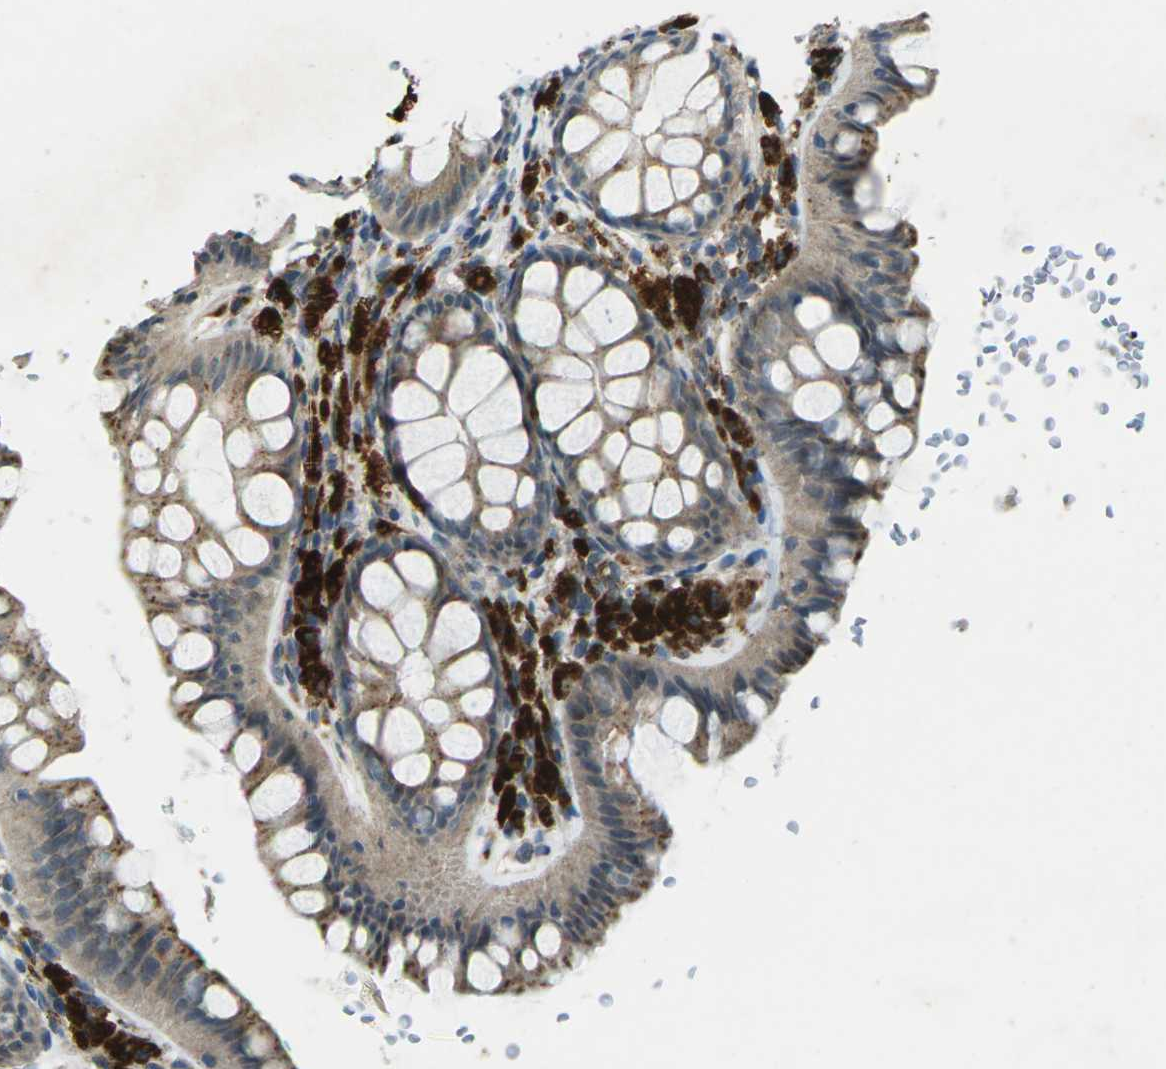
{"staining": {"intensity": "negative", "quantity": "none", "location": "none"}, "tissue": "colon", "cell_type": "Endothelial cells", "image_type": "normal", "snomed": [{"axis": "morphology", "description": "Normal tissue, NOS"}, {"axis": "topography", "description": "Colon"}], "caption": "Immunohistochemical staining of normal human colon shows no significant positivity in endothelial cells. (Brightfield microscopy of DAB immunohistochemistry (IHC) at high magnification).", "gene": "SLC31A2", "patient": {"sex": "female", "age": 55}}